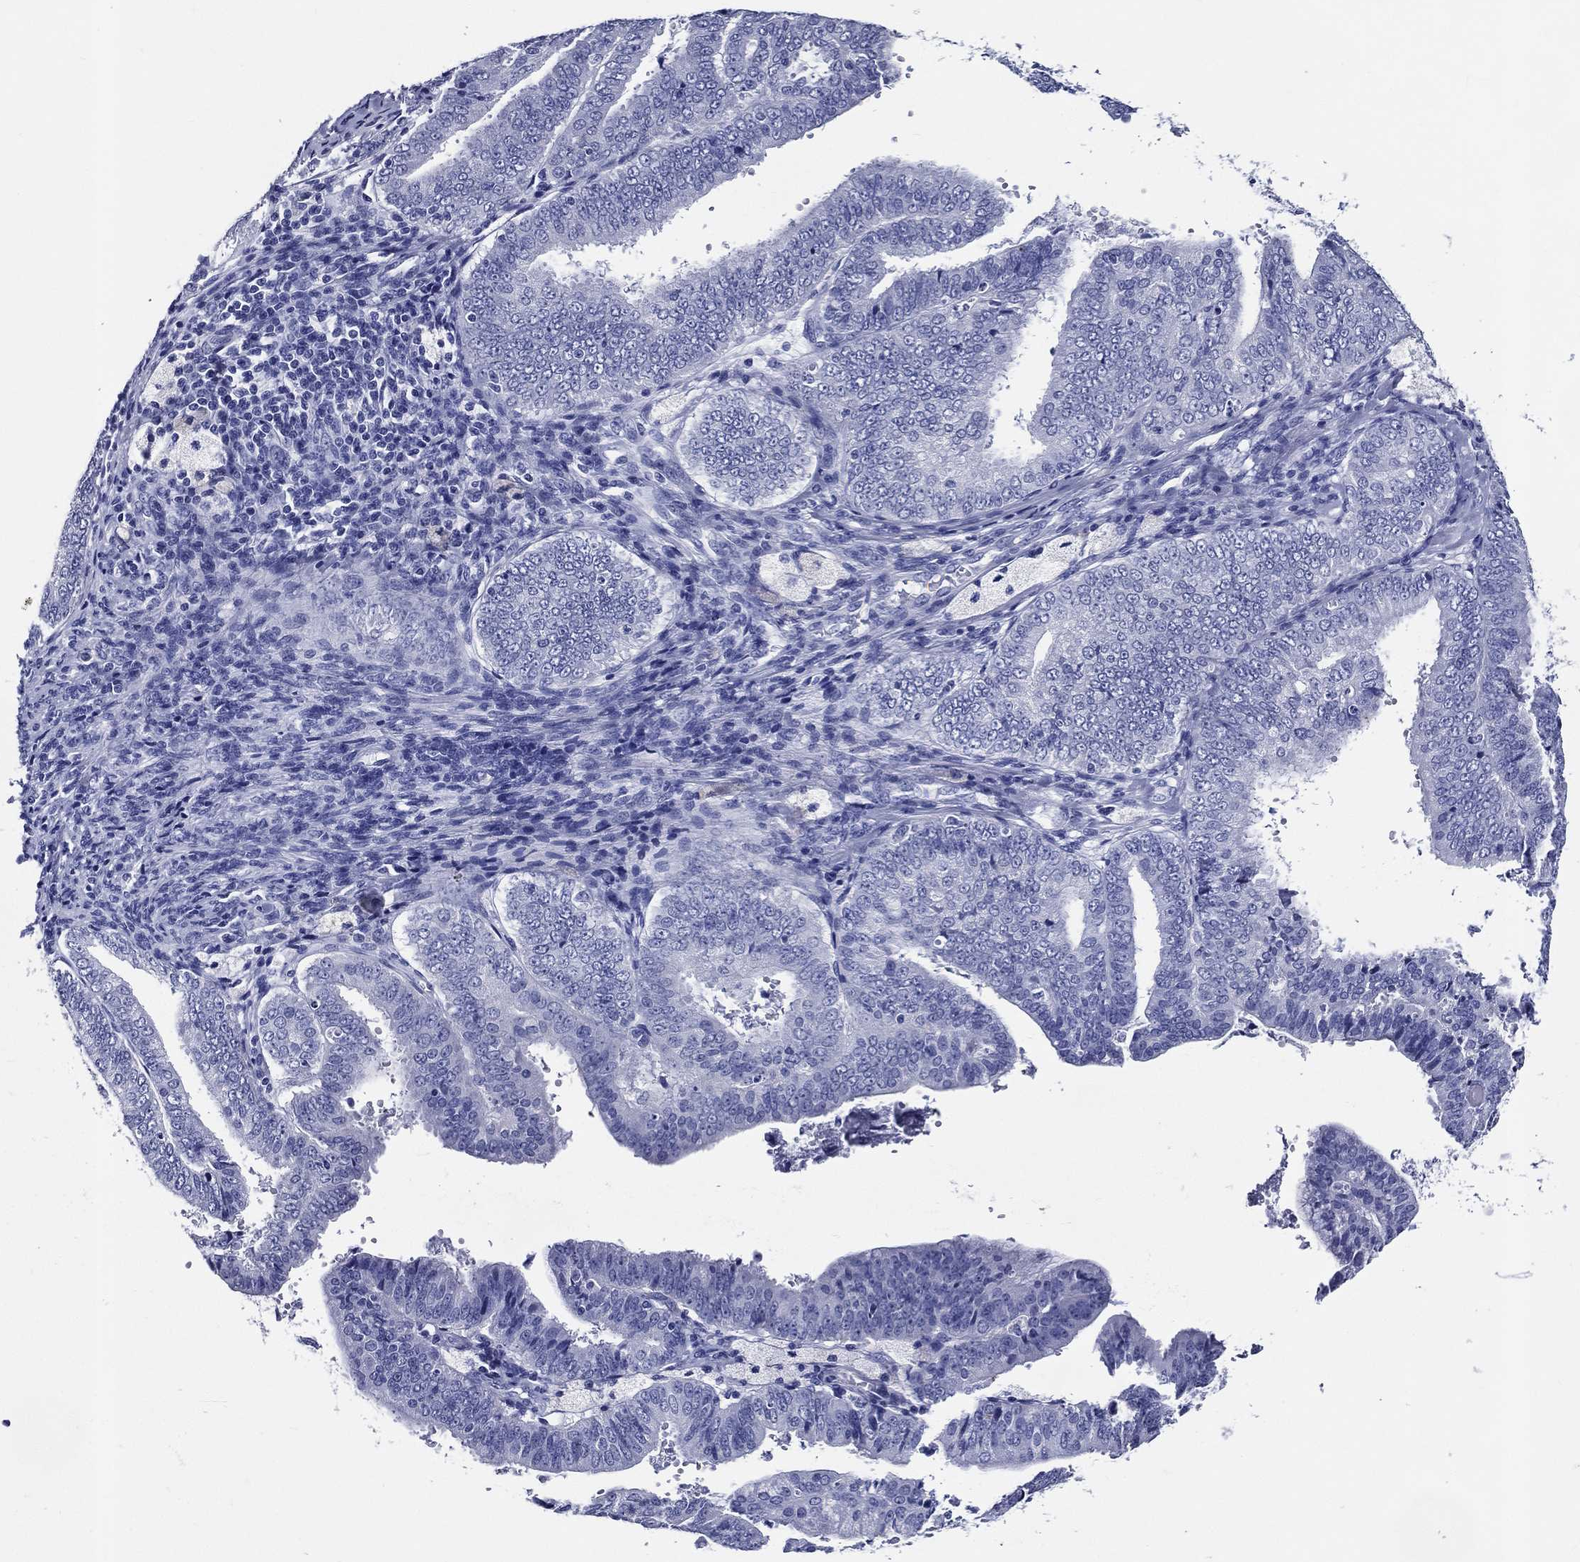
{"staining": {"intensity": "negative", "quantity": "none", "location": "none"}, "tissue": "endometrial cancer", "cell_type": "Tumor cells", "image_type": "cancer", "snomed": [{"axis": "morphology", "description": "Adenocarcinoma, NOS"}, {"axis": "topography", "description": "Endometrium"}], "caption": "A high-resolution image shows IHC staining of endometrial adenocarcinoma, which displays no significant positivity in tumor cells.", "gene": "ACE2", "patient": {"sex": "female", "age": 63}}